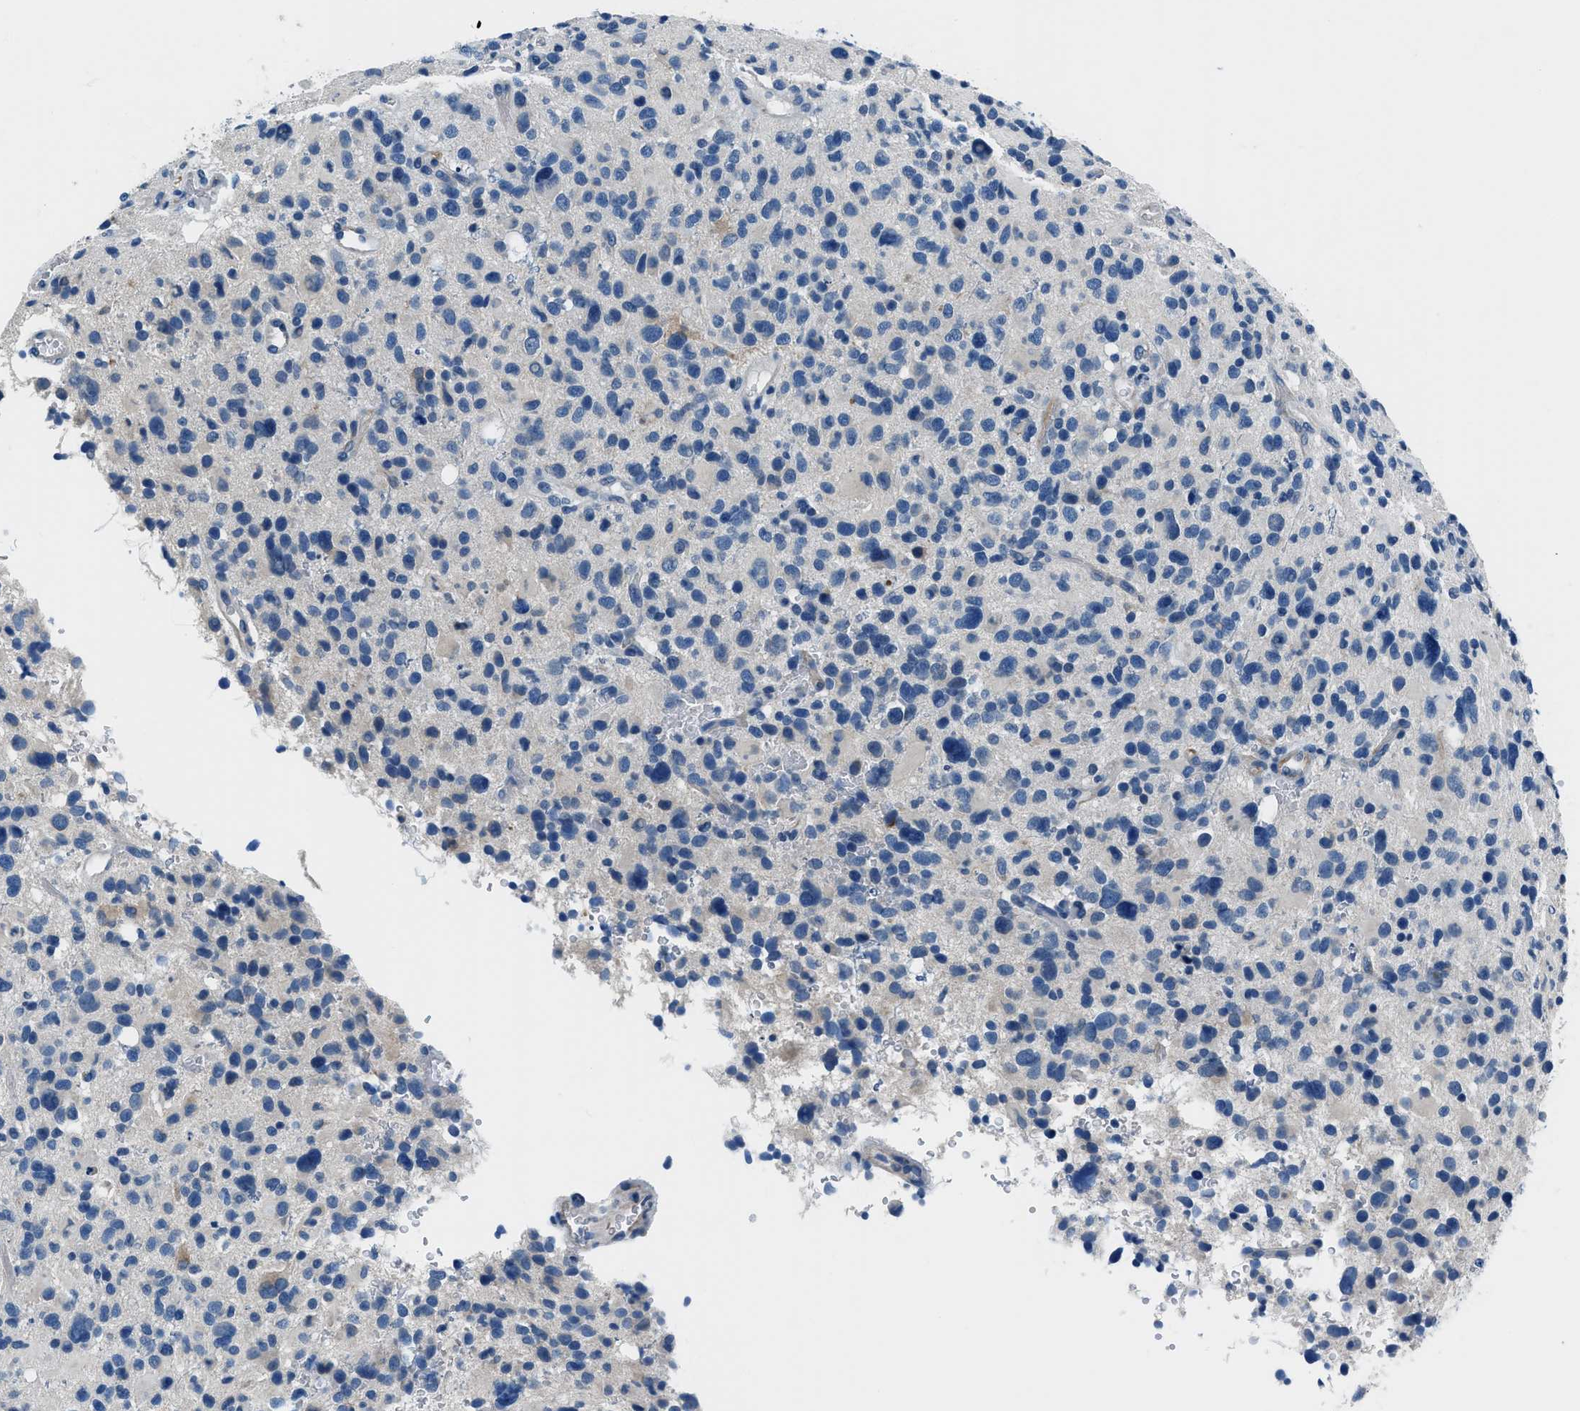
{"staining": {"intensity": "negative", "quantity": "none", "location": "none"}, "tissue": "glioma", "cell_type": "Tumor cells", "image_type": "cancer", "snomed": [{"axis": "morphology", "description": "Glioma, malignant, High grade"}, {"axis": "topography", "description": "Brain"}], "caption": "IHC of malignant high-grade glioma exhibits no staining in tumor cells.", "gene": "GJA3", "patient": {"sex": "male", "age": 48}}